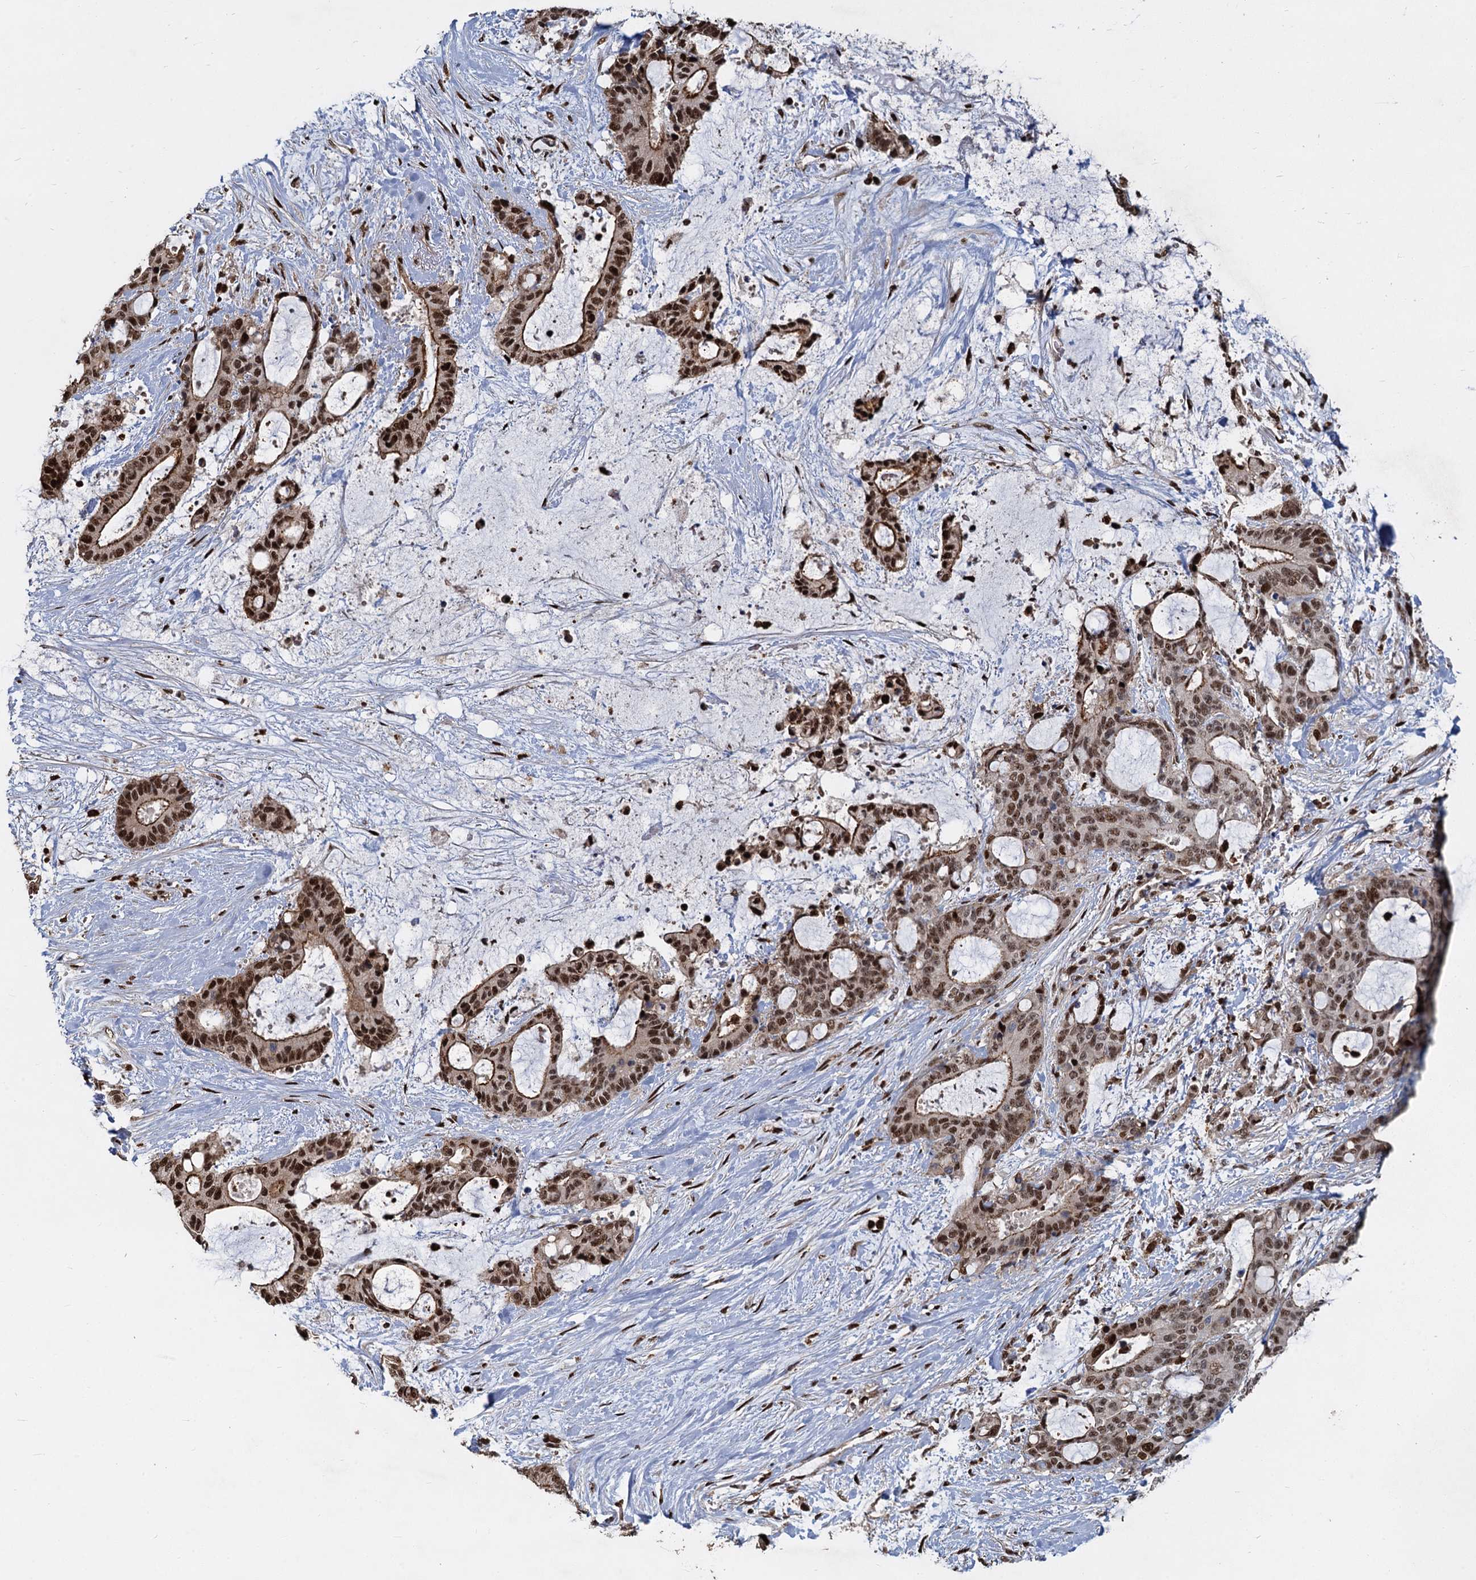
{"staining": {"intensity": "moderate", "quantity": ">75%", "location": "cytoplasmic/membranous,nuclear"}, "tissue": "liver cancer", "cell_type": "Tumor cells", "image_type": "cancer", "snomed": [{"axis": "morphology", "description": "Normal tissue, NOS"}, {"axis": "morphology", "description": "Cholangiocarcinoma"}, {"axis": "topography", "description": "Liver"}, {"axis": "topography", "description": "Peripheral nerve tissue"}], "caption": "A medium amount of moderate cytoplasmic/membranous and nuclear expression is seen in about >75% of tumor cells in liver cholangiocarcinoma tissue. (brown staining indicates protein expression, while blue staining denotes nuclei).", "gene": "ANKRD49", "patient": {"sex": "female", "age": 73}}